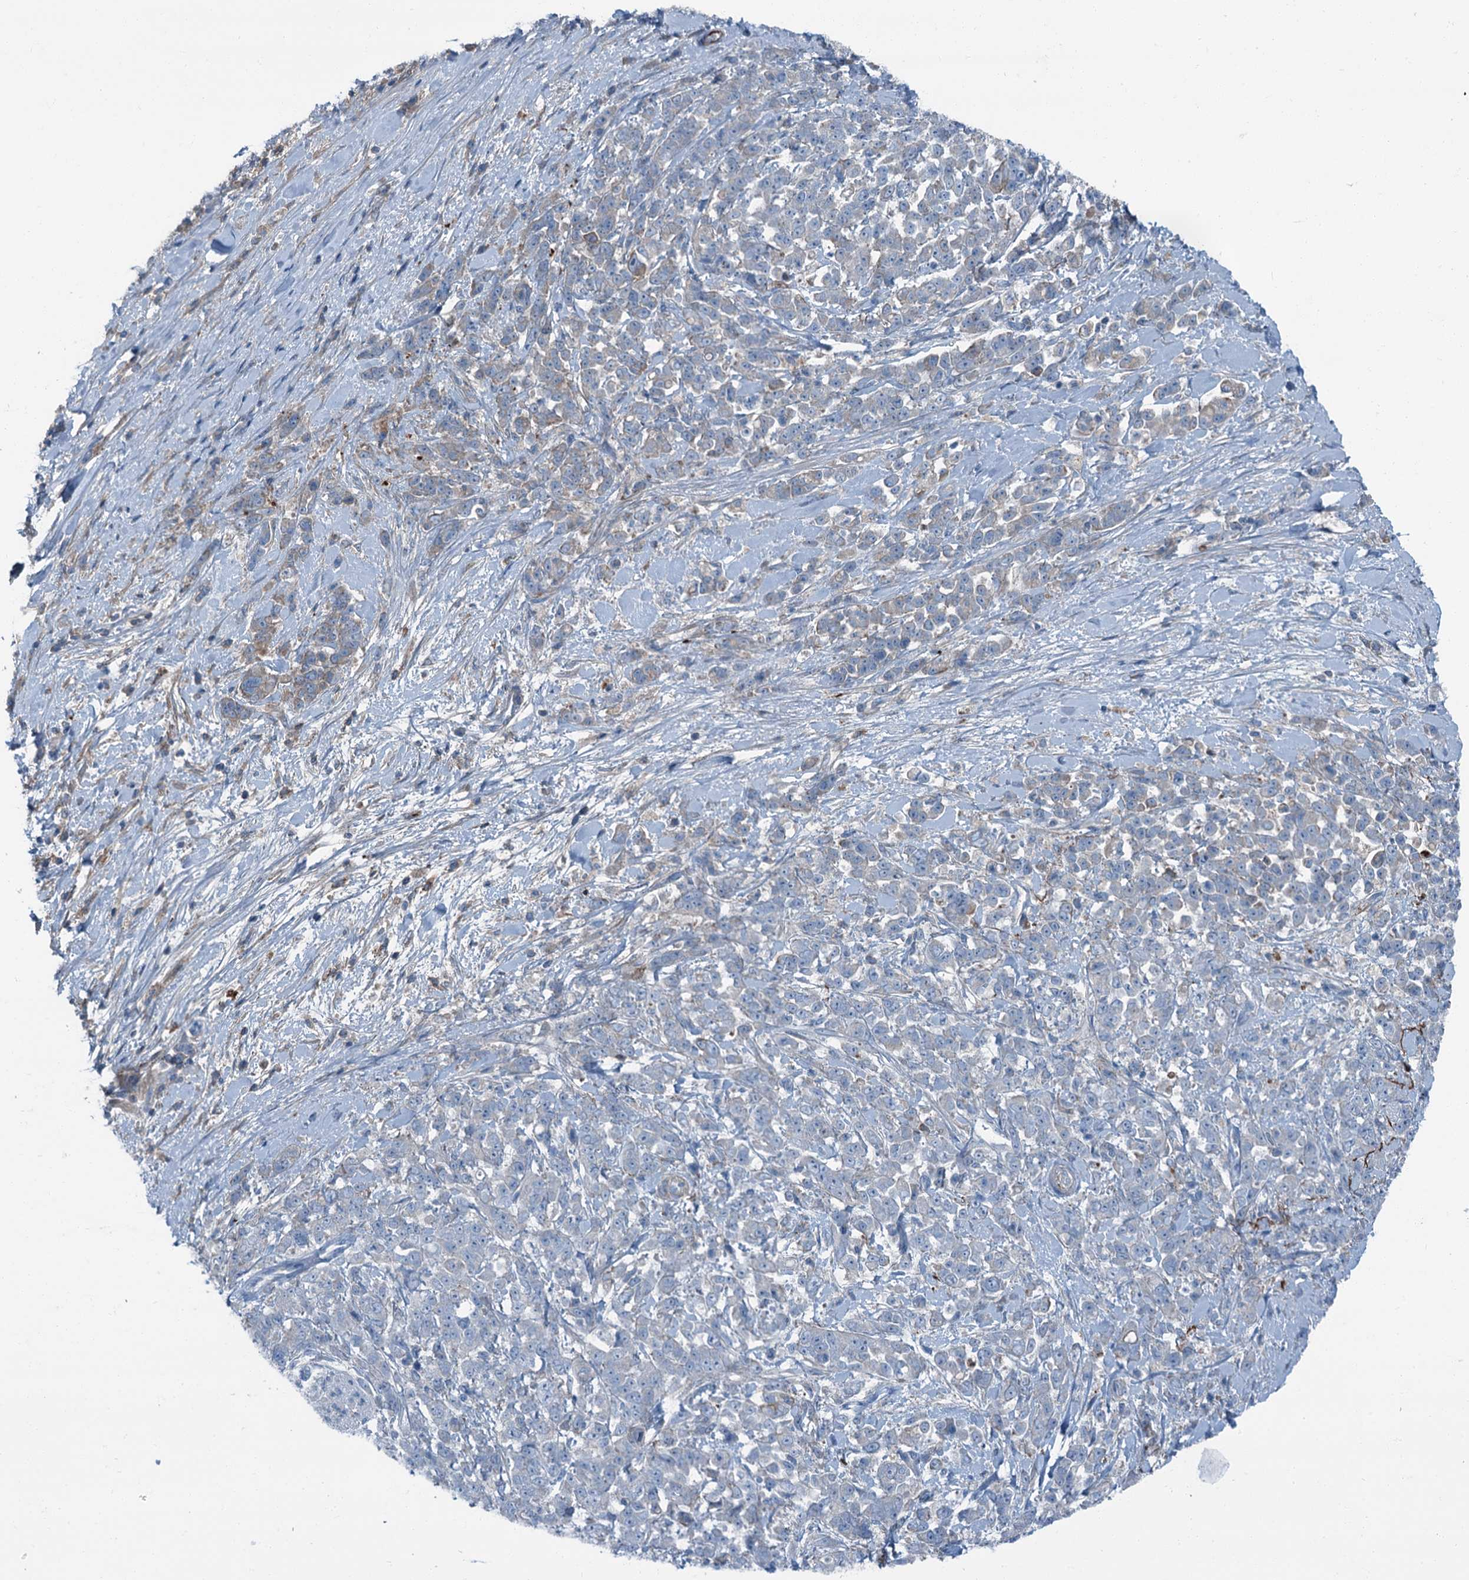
{"staining": {"intensity": "negative", "quantity": "none", "location": "none"}, "tissue": "pancreatic cancer", "cell_type": "Tumor cells", "image_type": "cancer", "snomed": [{"axis": "morphology", "description": "Normal tissue, NOS"}, {"axis": "morphology", "description": "Adenocarcinoma, NOS"}, {"axis": "topography", "description": "Pancreas"}], "caption": "DAB immunohistochemical staining of human pancreatic cancer displays no significant staining in tumor cells.", "gene": "AXL", "patient": {"sex": "female", "age": 64}}